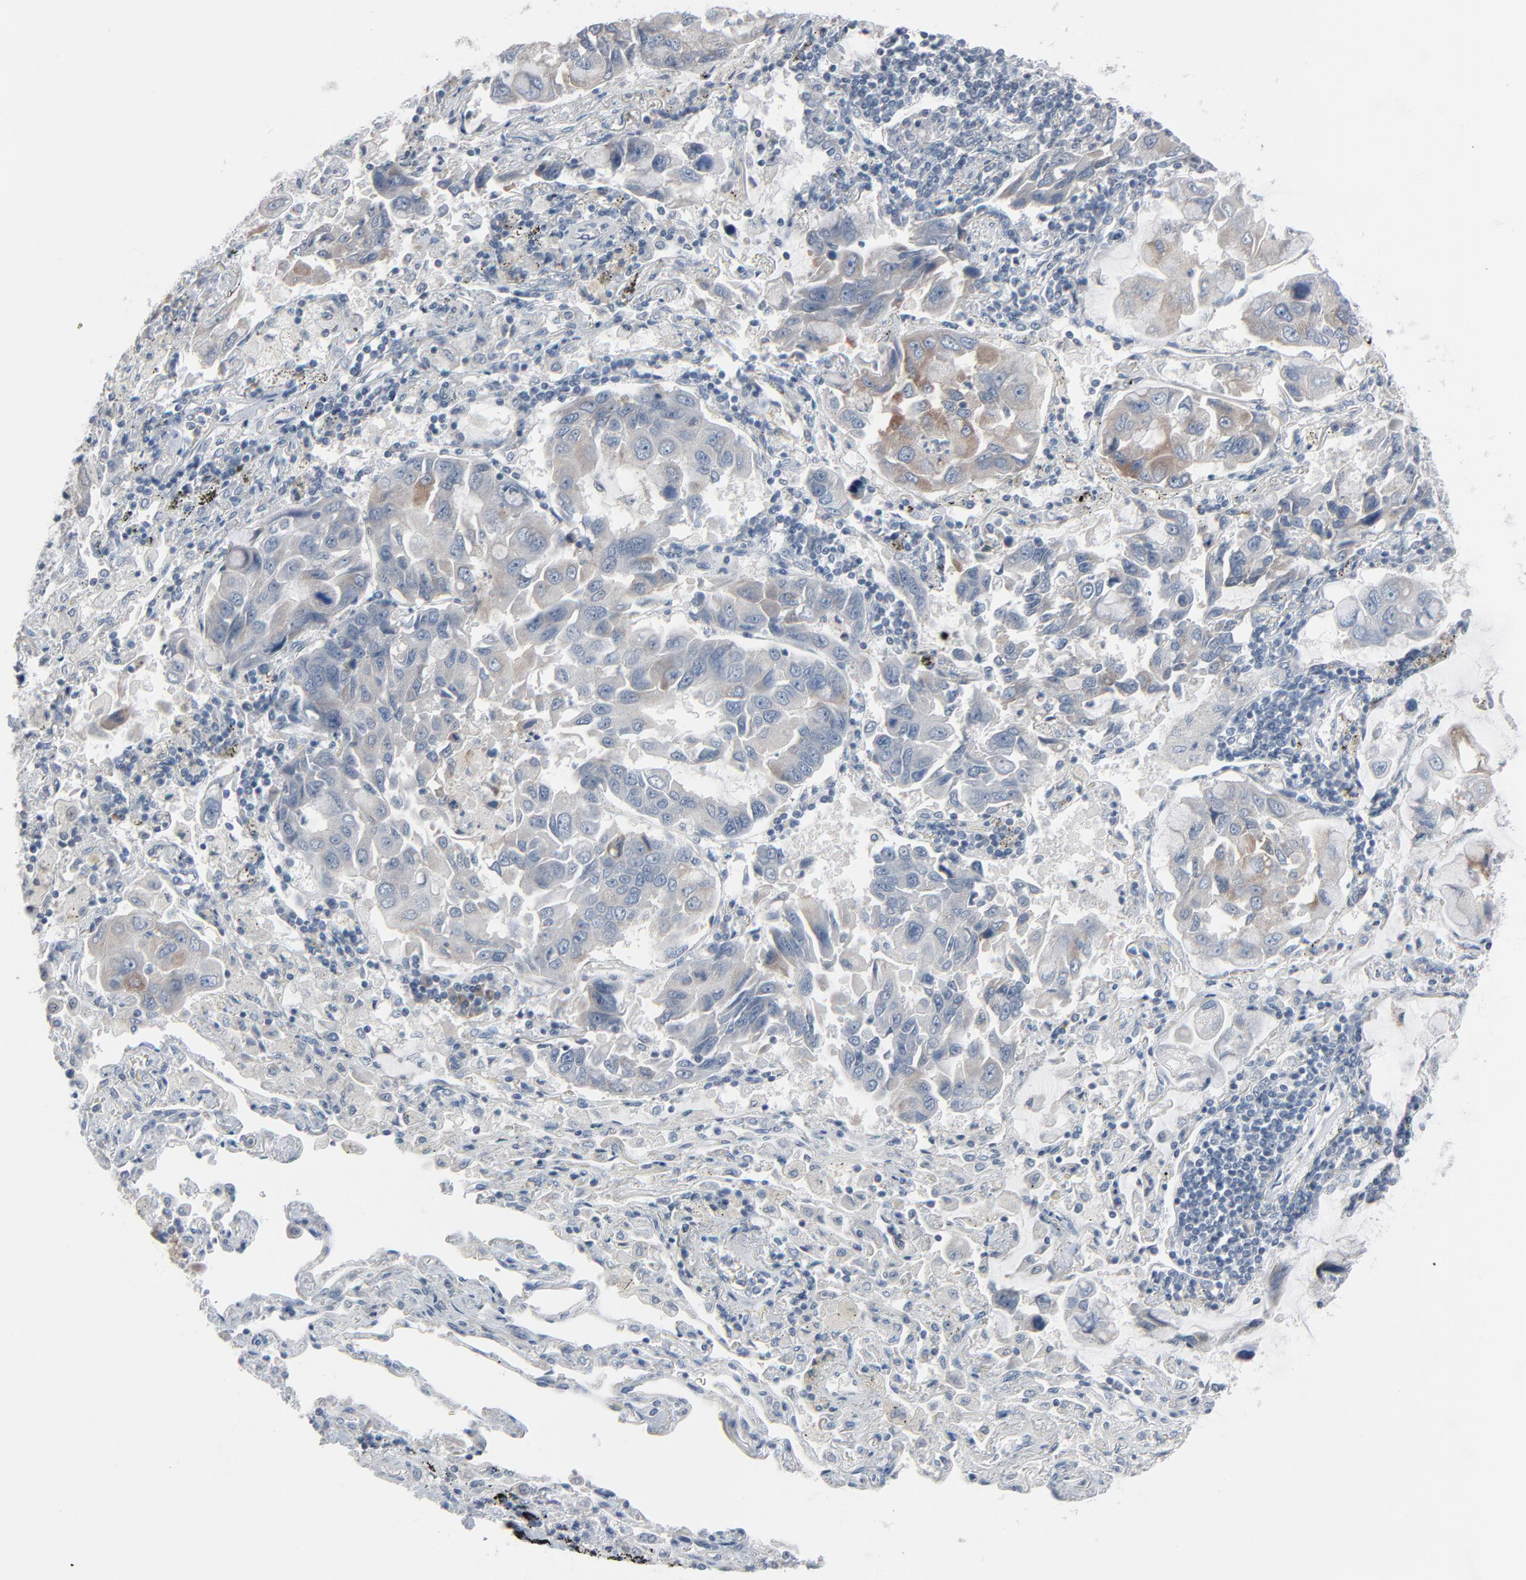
{"staining": {"intensity": "moderate", "quantity": "25%-75%", "location": "cytoplasmic/membranous"}, "tissue": "lung cancer", "cell_type": "Tumor cells", "image_type": "cancer", "snomed": [{"axis": "morphology", "description": "Adenocarcinoma, NOS"}, {"axis": "topography", "description": "Lung"}], "caption": "IHC micrograph of neoplastic tissue: human lung adenocarcinoma stained using immunohistochemistry exhibits medium levels of moderate protein expression localized specifically in the cytoplasmic/membranous of tumor cells, appearing as a cytoplasmic/membranous brown color.", "gene": "SAGE1", "patient": {"sex": "male", "age": 64}}